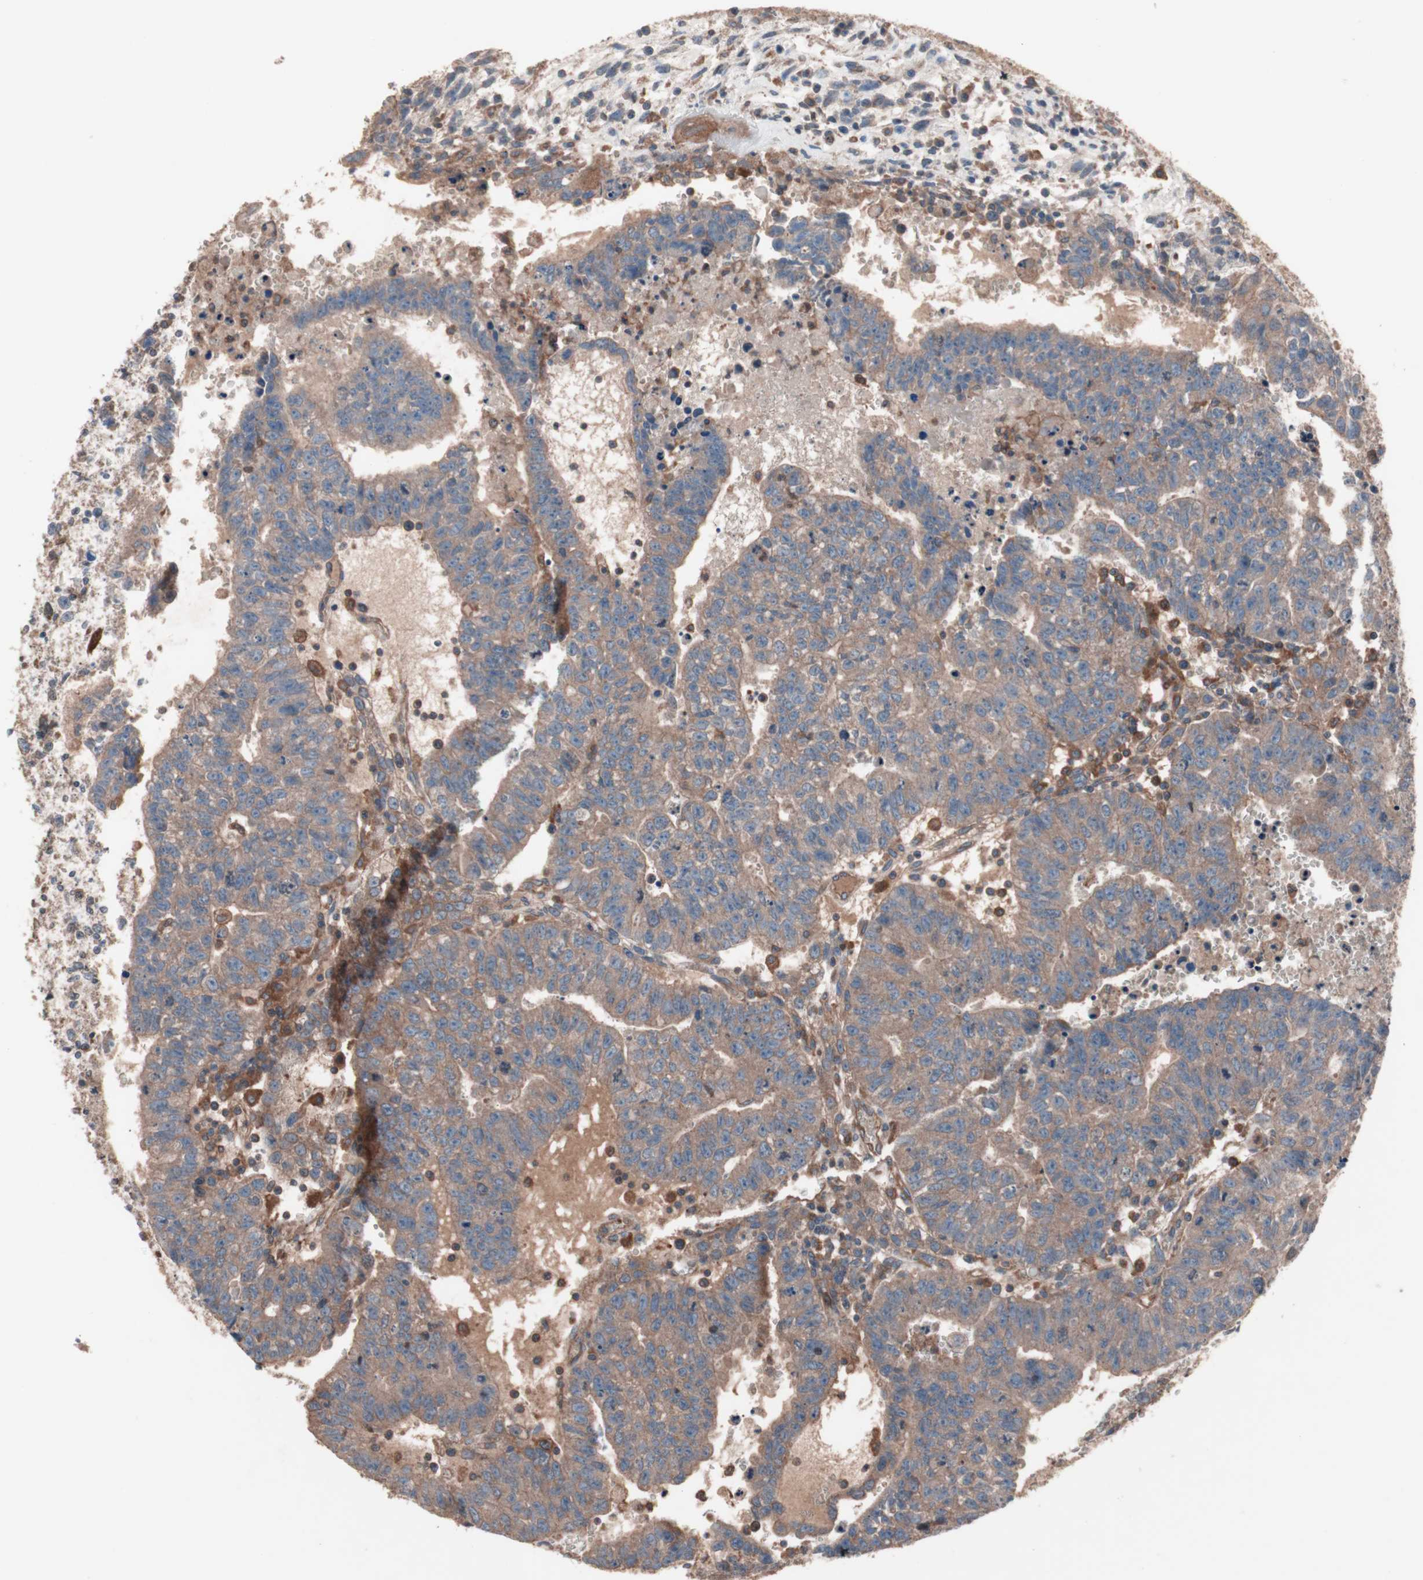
{"staining": {"intensity": "moderate", "quantity": ">75%", "location": "cytoplasmic/membranous"}, "tissue": "testis cancer", "cell_type": "Tumor cells", "image_type": "cancer", "snomed": [{"axis": "morphology", "description": "Seminoma, NOS"}, {"axis": "morphology", "description": "Carcinoma, Embryonal, NOS"}, {"axis": "topography", "description": "Testis"}], "caption": "Immunohistochemical staining of human seminoma (testis) reveals moderate cytoplasmic/membranous protein expression in approximately >75% of tumor cells.", "gene": "ATG7", "patient": {"sex": "male", "age": 52}}